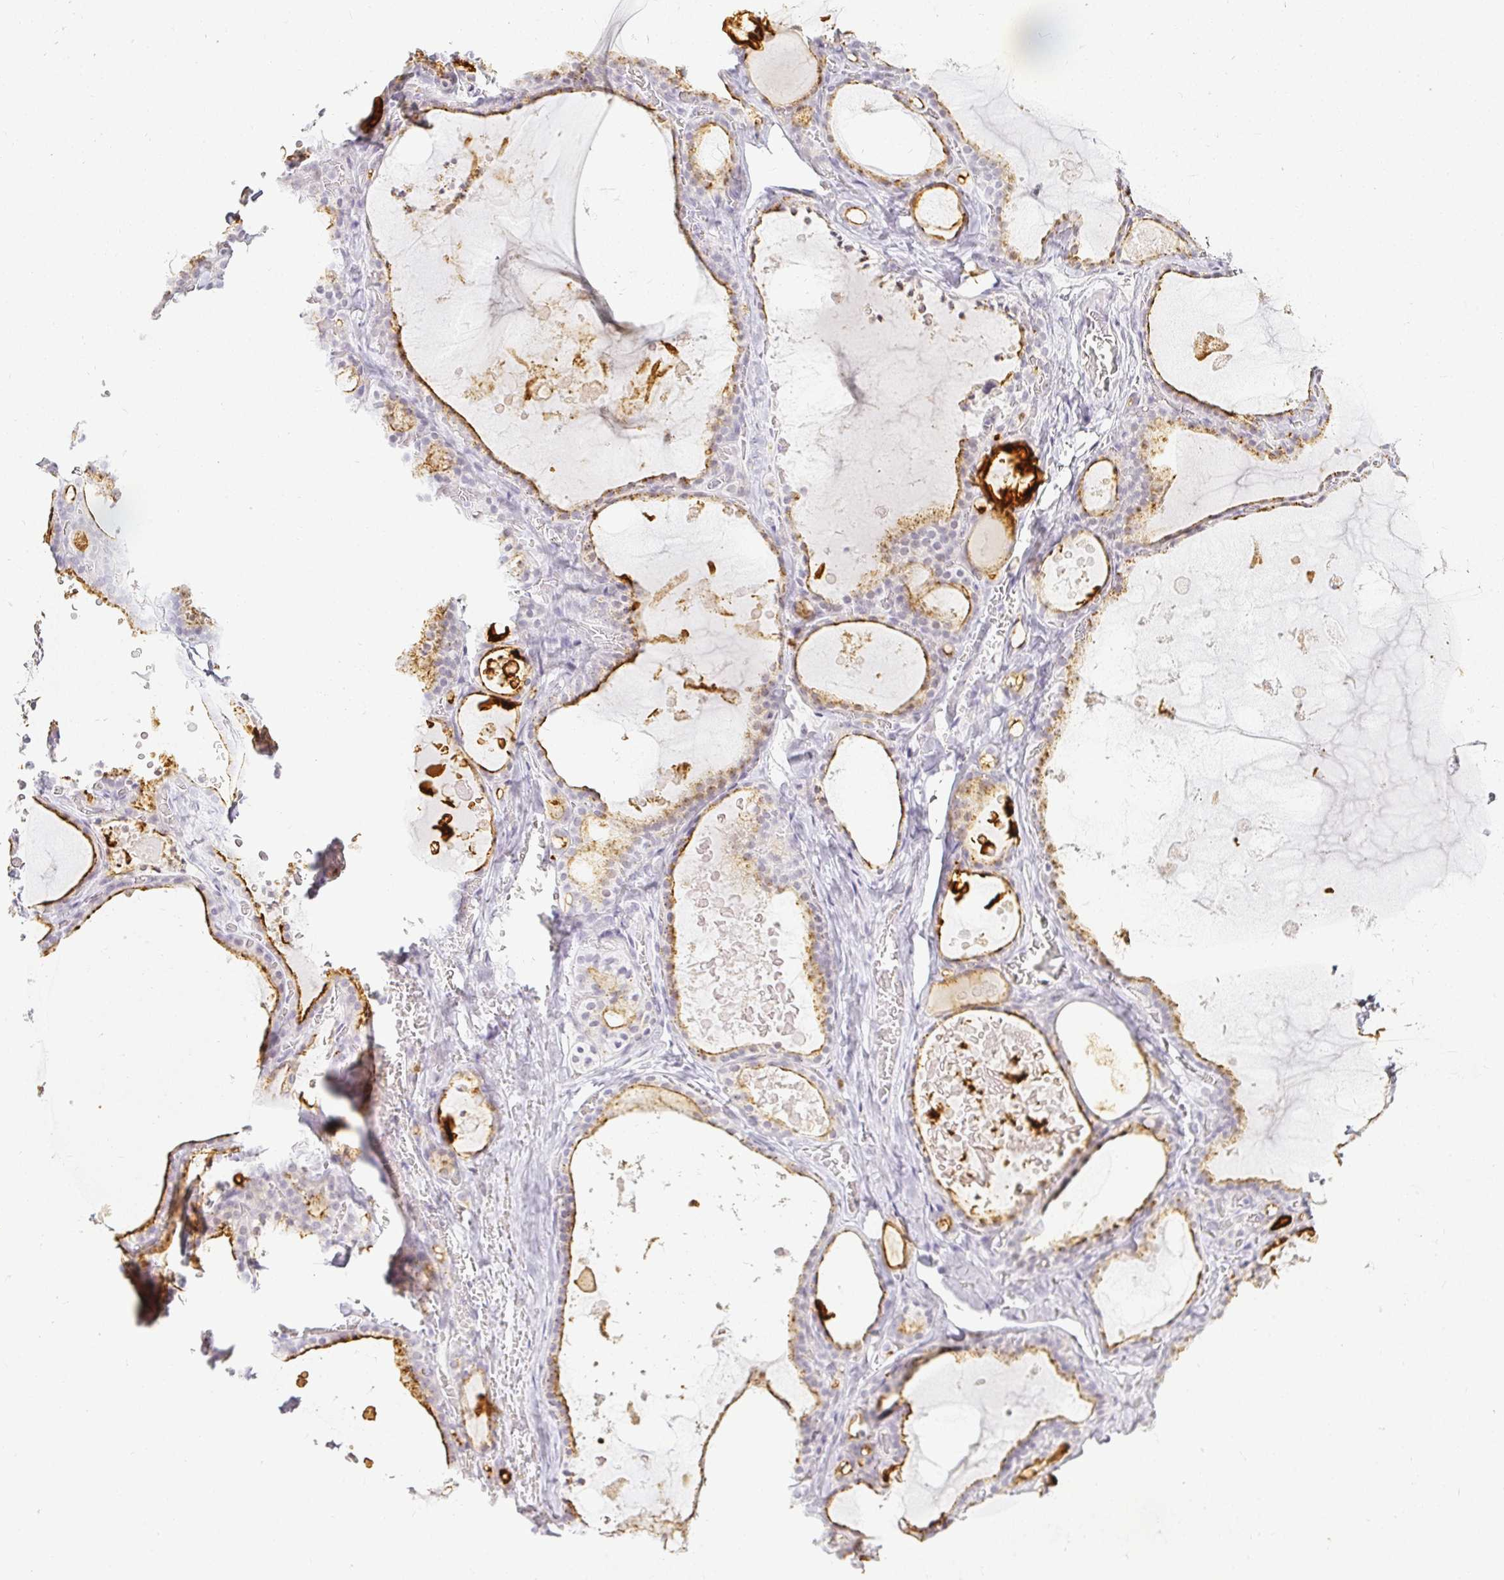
{"staining": {"intensity": "strong", "quantity": "25%-75%", "location": "cytoplasmic/membranous"}, "tissue": "thyroid gland", "cell_type": "Glandular cells", "image_type": "normal", "snomed": [{"axis": "morphology", "description": "Normal tissue, NOS"}, {"axis": "topography", "description": "Thyroid gland"}], "caption": "Glandular cells show strong cytoplasmic/membranous staining in approximately 25%-75% of cells in unremarkable thyroid gland. The protein is stained brown, and the nuclei are stained in blue (DAB IHC with brightfield microscopy, high magnification).", "gene": "ACAN", "patient": {"sex": "male", "age": 56}}